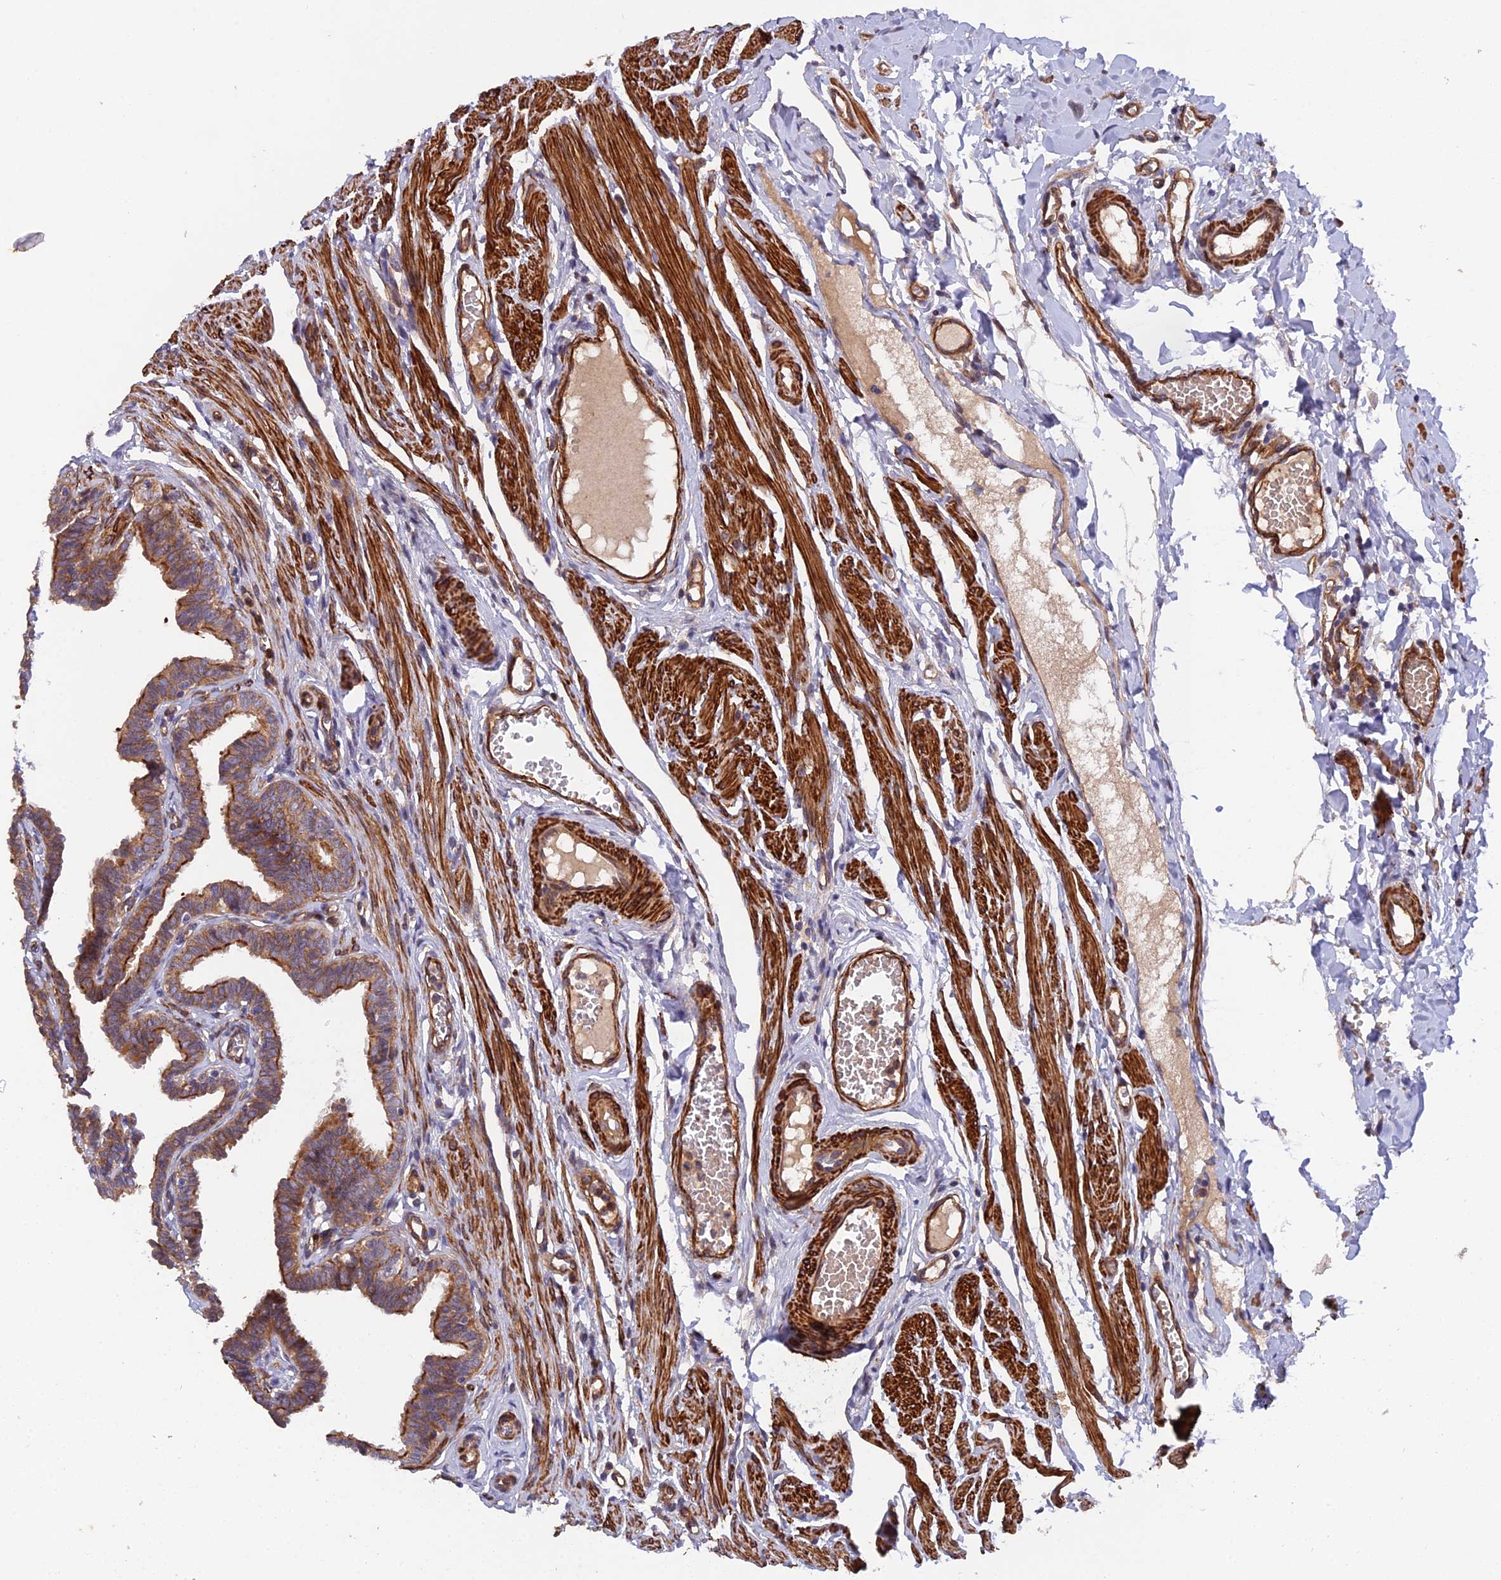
{"staining": {"intensity": "strong", "quantity": "25%-75%", "location": "cytoplasmic/membranous"}, "tissue": "fallopian tube", "cell_type": "Glandular cells", "image_type": "normal", "snomed": [{"axis": "morphology", "description": "Normal tissue, NOS"}, {"axis": "topography", "description": "Fallopian tube"}, {"axis": "topography", "description": "Ovary"}], "caption": "Fallopian tube stained with a brown dye displays strong cytoplasmic/membranous positive expression in about 25%-75% of glandular cells.", "gene": "RALGAPA2", "patient": {"sex": "female", "age": 23}}